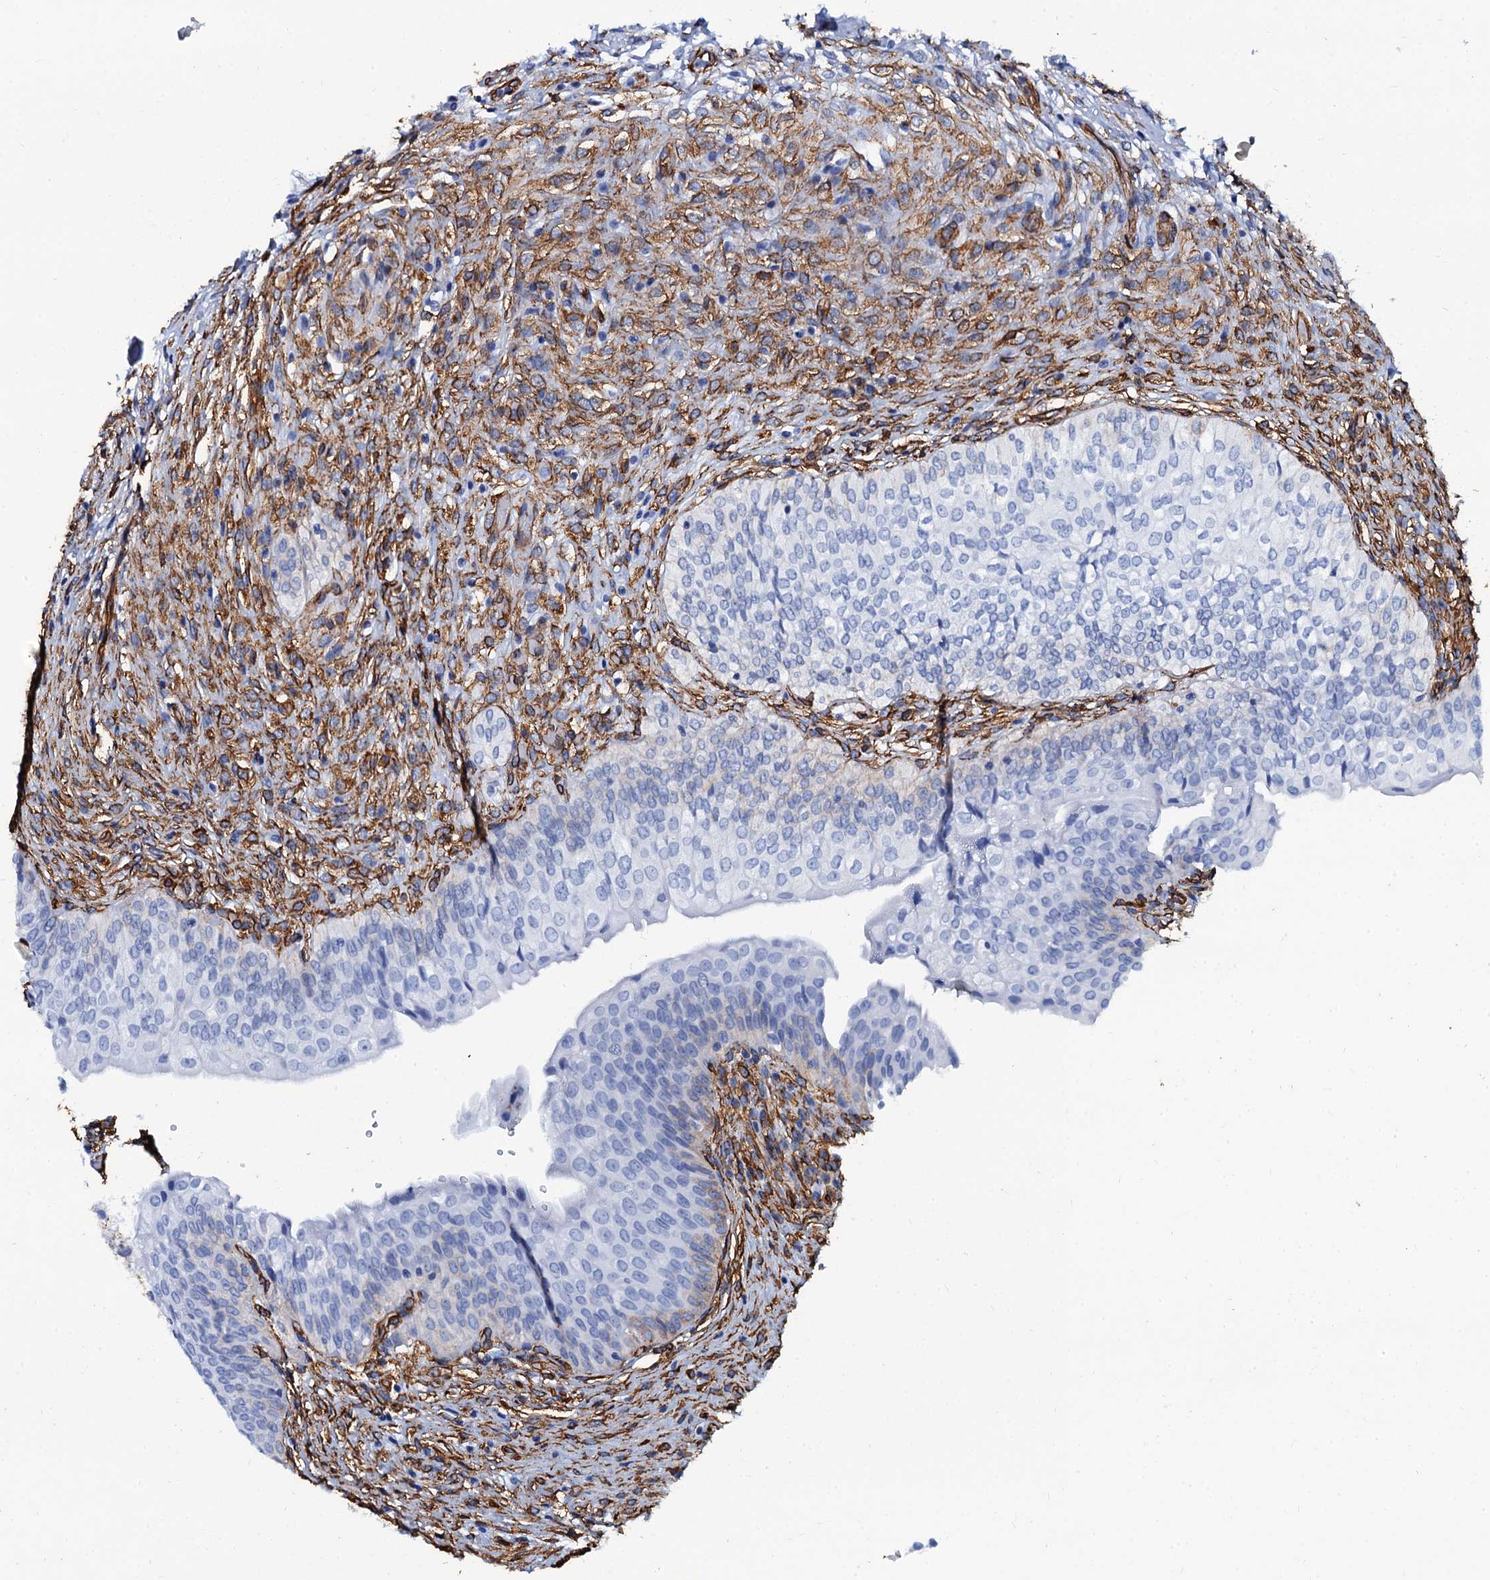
{"staining": {"intensity": "negative", "quantity": "none", "location": "none"}, "tissue": "urinary bladder", "cell_type": "Urothelial cells", "image_type": "normal", "snomed": [{"axis": "morphology", "description": "Normal tissue, NOS"}, {"axis": "topography", "description": "Urinary bladder"}], "caption": "High power microscopy image of an immunohistochemistry (IHC) micrograph of normal urinary bladder, revealing no significant expression in urothelial cells.", "gene": "CAVIN2", "patient": {"sex": "male", "age": 55}}